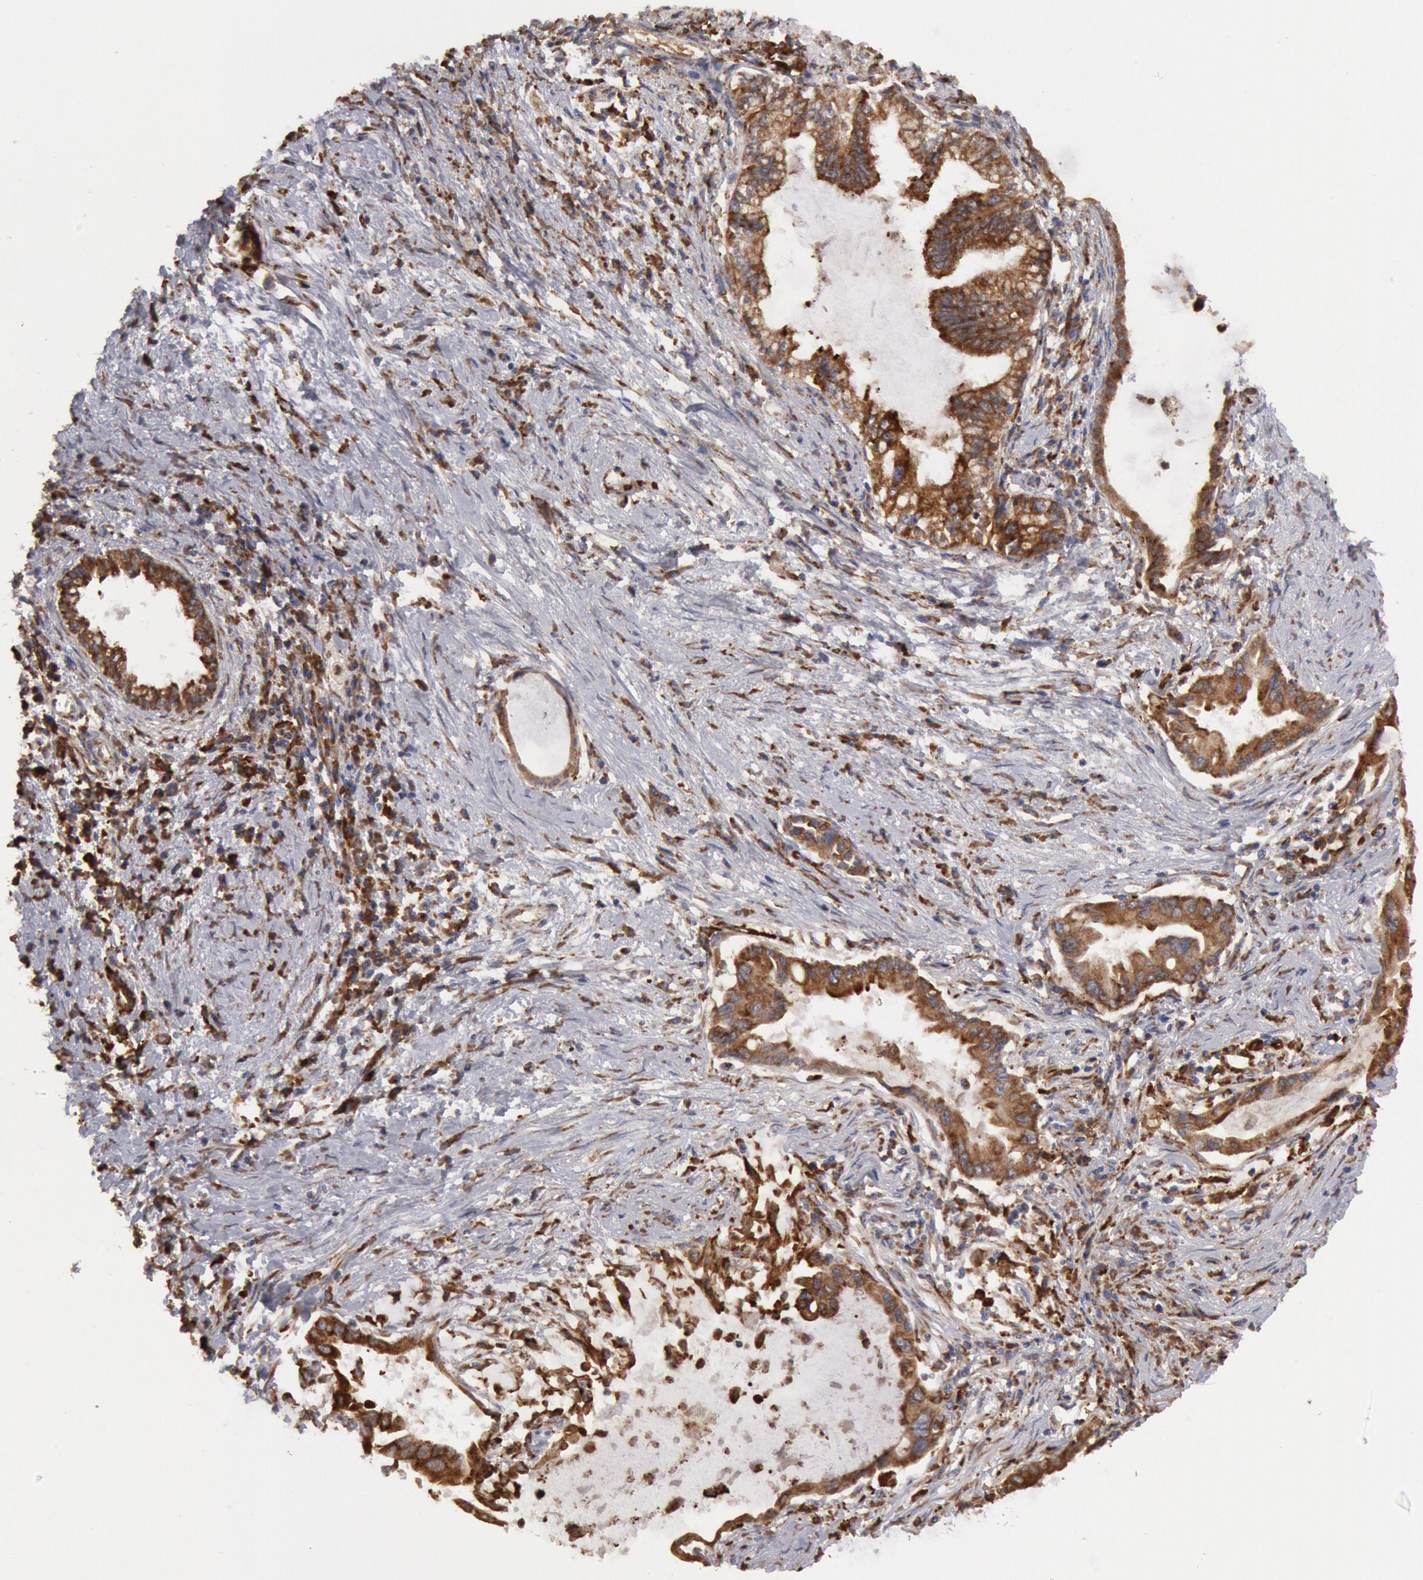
{"staining": {"intensity": "strong", "quantity": ">75%", "location": "cytoplasmic/membranous"}, "tissue": "pancreatic cancer", "cell_type": "Tumor cells", "image_type": "cancer", "snomed": [{"axis": "morphology", "description": "Adenocarcinoma, NOS"}, {"axis": "topography", "description": "Pancreas"}], "caption": "Immunohistochemical staining of human pancreatic adenocarcinoma displays high levels of strong cytoplasmic/membranous positivity in about >75% of tumor cells. Using DAB (3,3'-diaminobenzidine) (brown) and hematoxylin (blue) stains, captured at high magnification using brightfield microscopy.", "gene": "ERP44", "patient": {"sex": "female", "age": 64}}